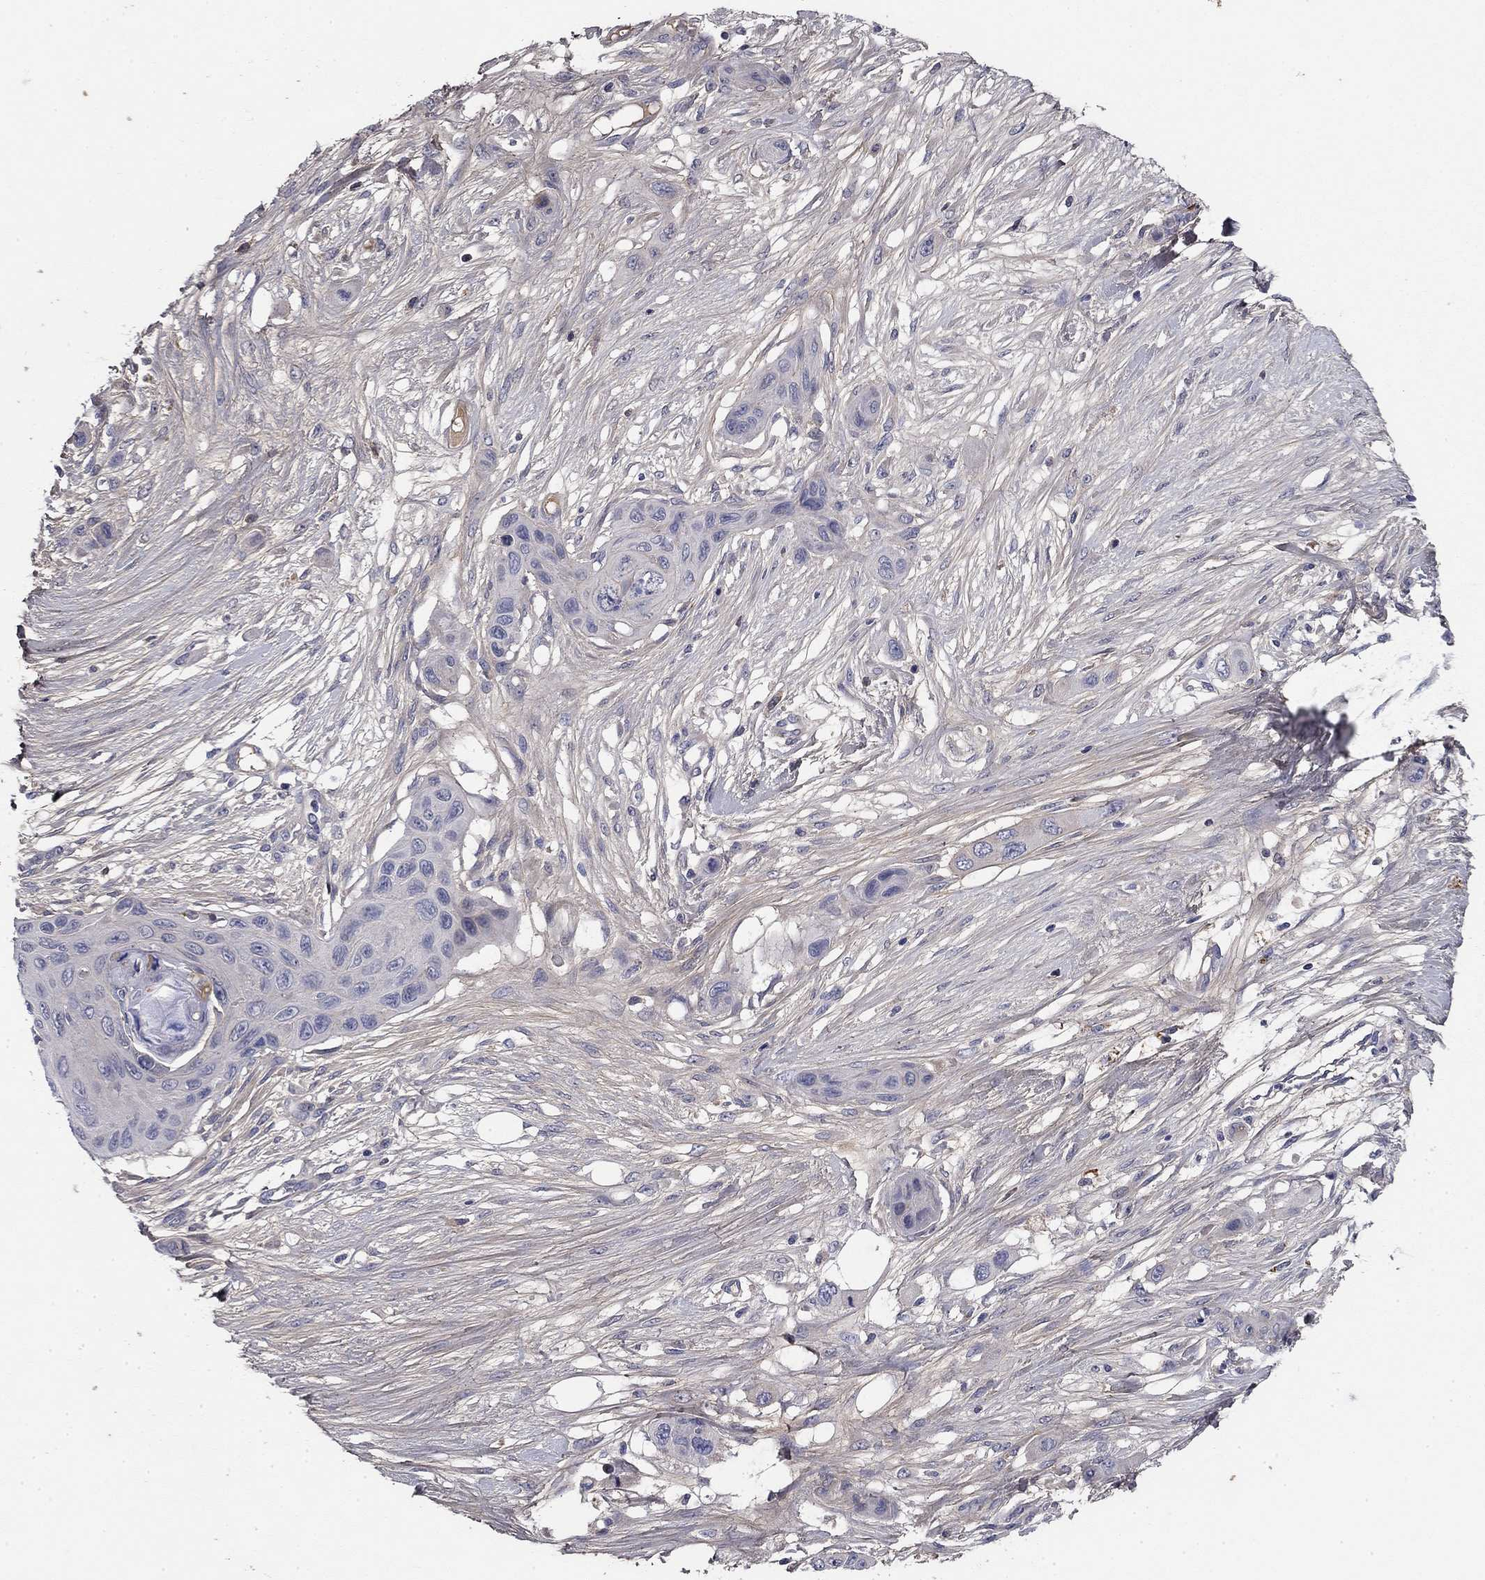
{"staining": {"intensity": "negative", "quantity": "none", "location": "none"}, "tissue": "skin cancer", "cell_type": "Tumor cells", "image_type": "cancer", "snomed": [{"axis": "morphology", "description": "Squamous cell carcinoma, NOS"}, {"axis": "topography", "description": "Skin"}], "caption": "The micrograph exhibits no staining of tumor cells in squamous cell carcinoma (skin).", "gene": "COL2A1", "patient": {"sex": "male", "age": 79}}